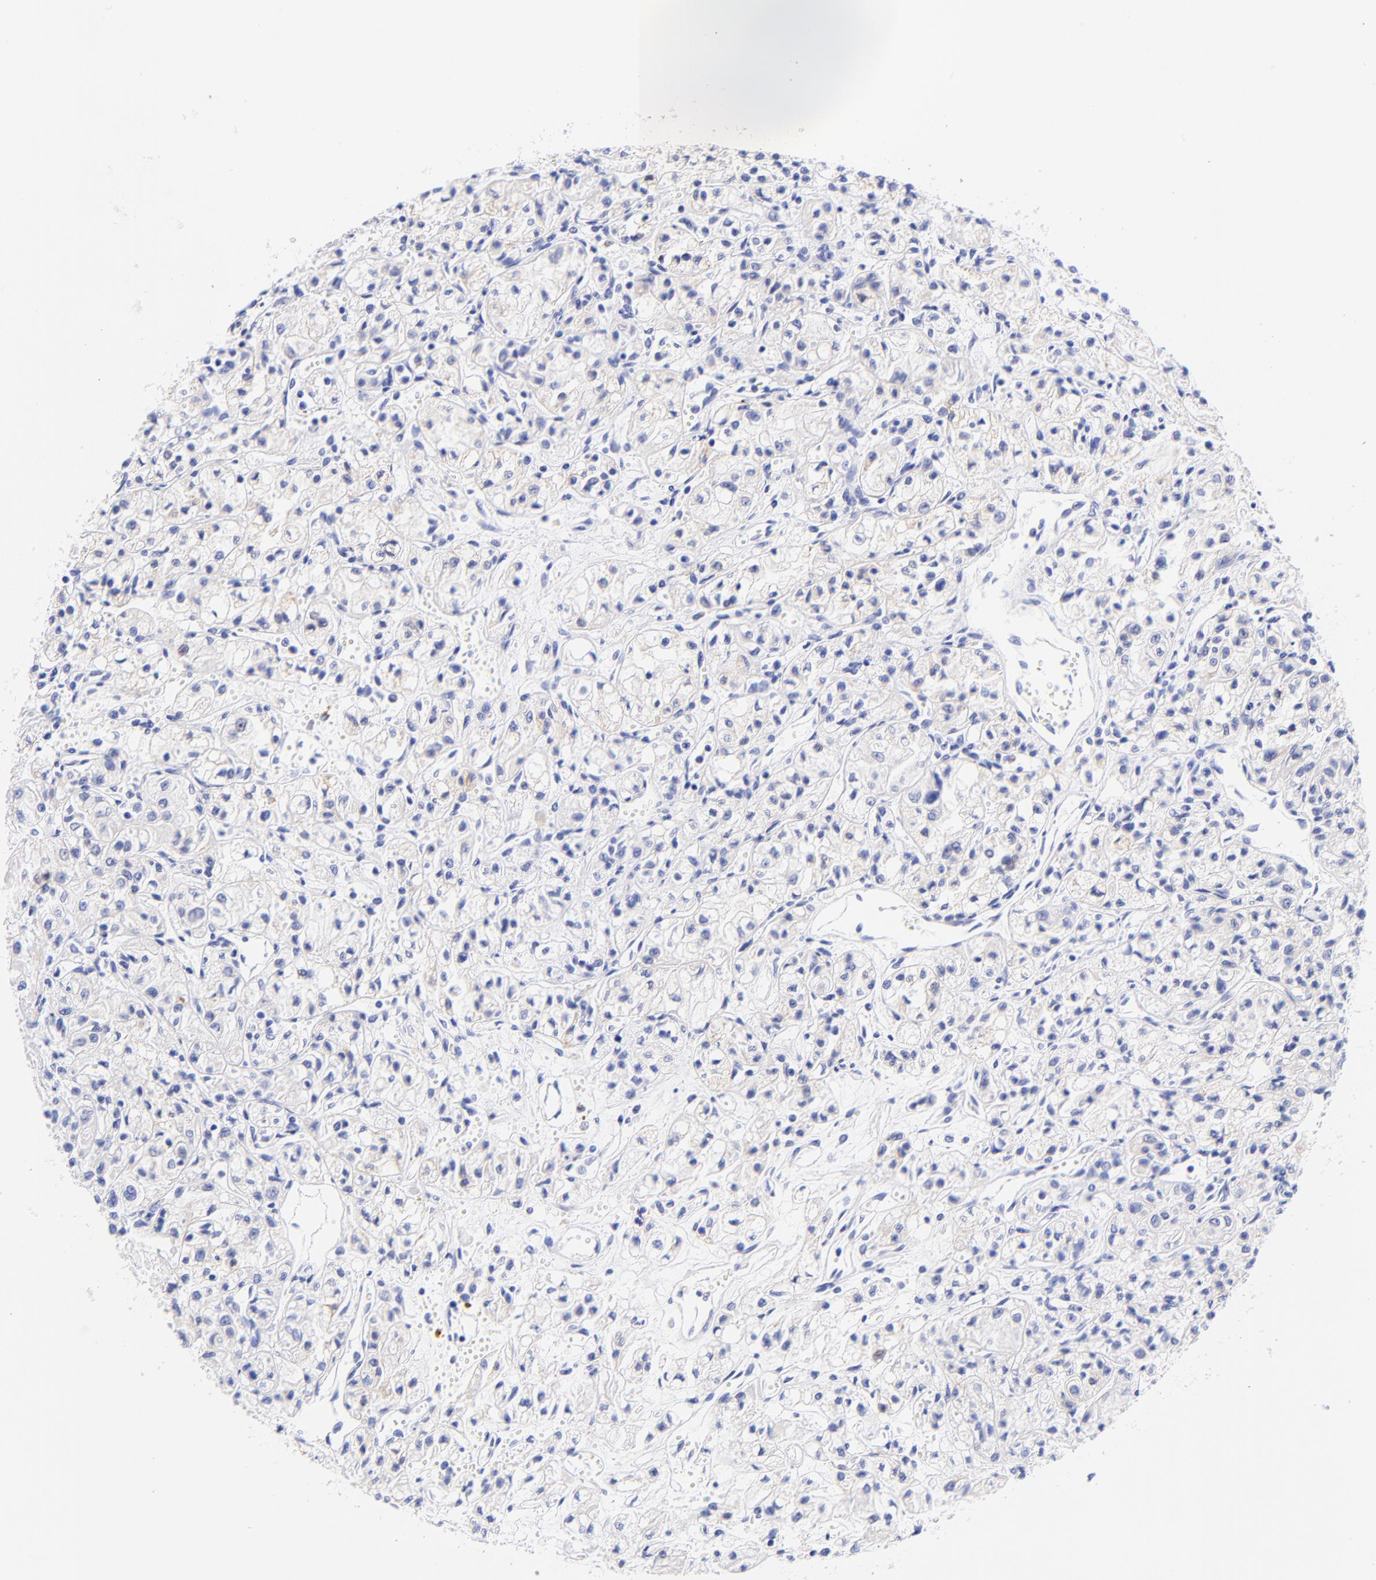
{"staining": {"intensity": "negative", "quantity": "none", "location": "none"}, "tissue": "renal cancer", "cell_type": "Tumor cells", "image_type": "cancer", "snomed": [{"axis": "morphology", "description": "Adenocarcinoma, NOS"}, {"axis": "topography", "description": "Kidney"}], "caption": "DAB immunohistochemical staining of human adenocarcinoma (renal) displays no significant staining in tumor cells.", "gene": "GPHN", "patient": {"sex": "male", "age": 78}}